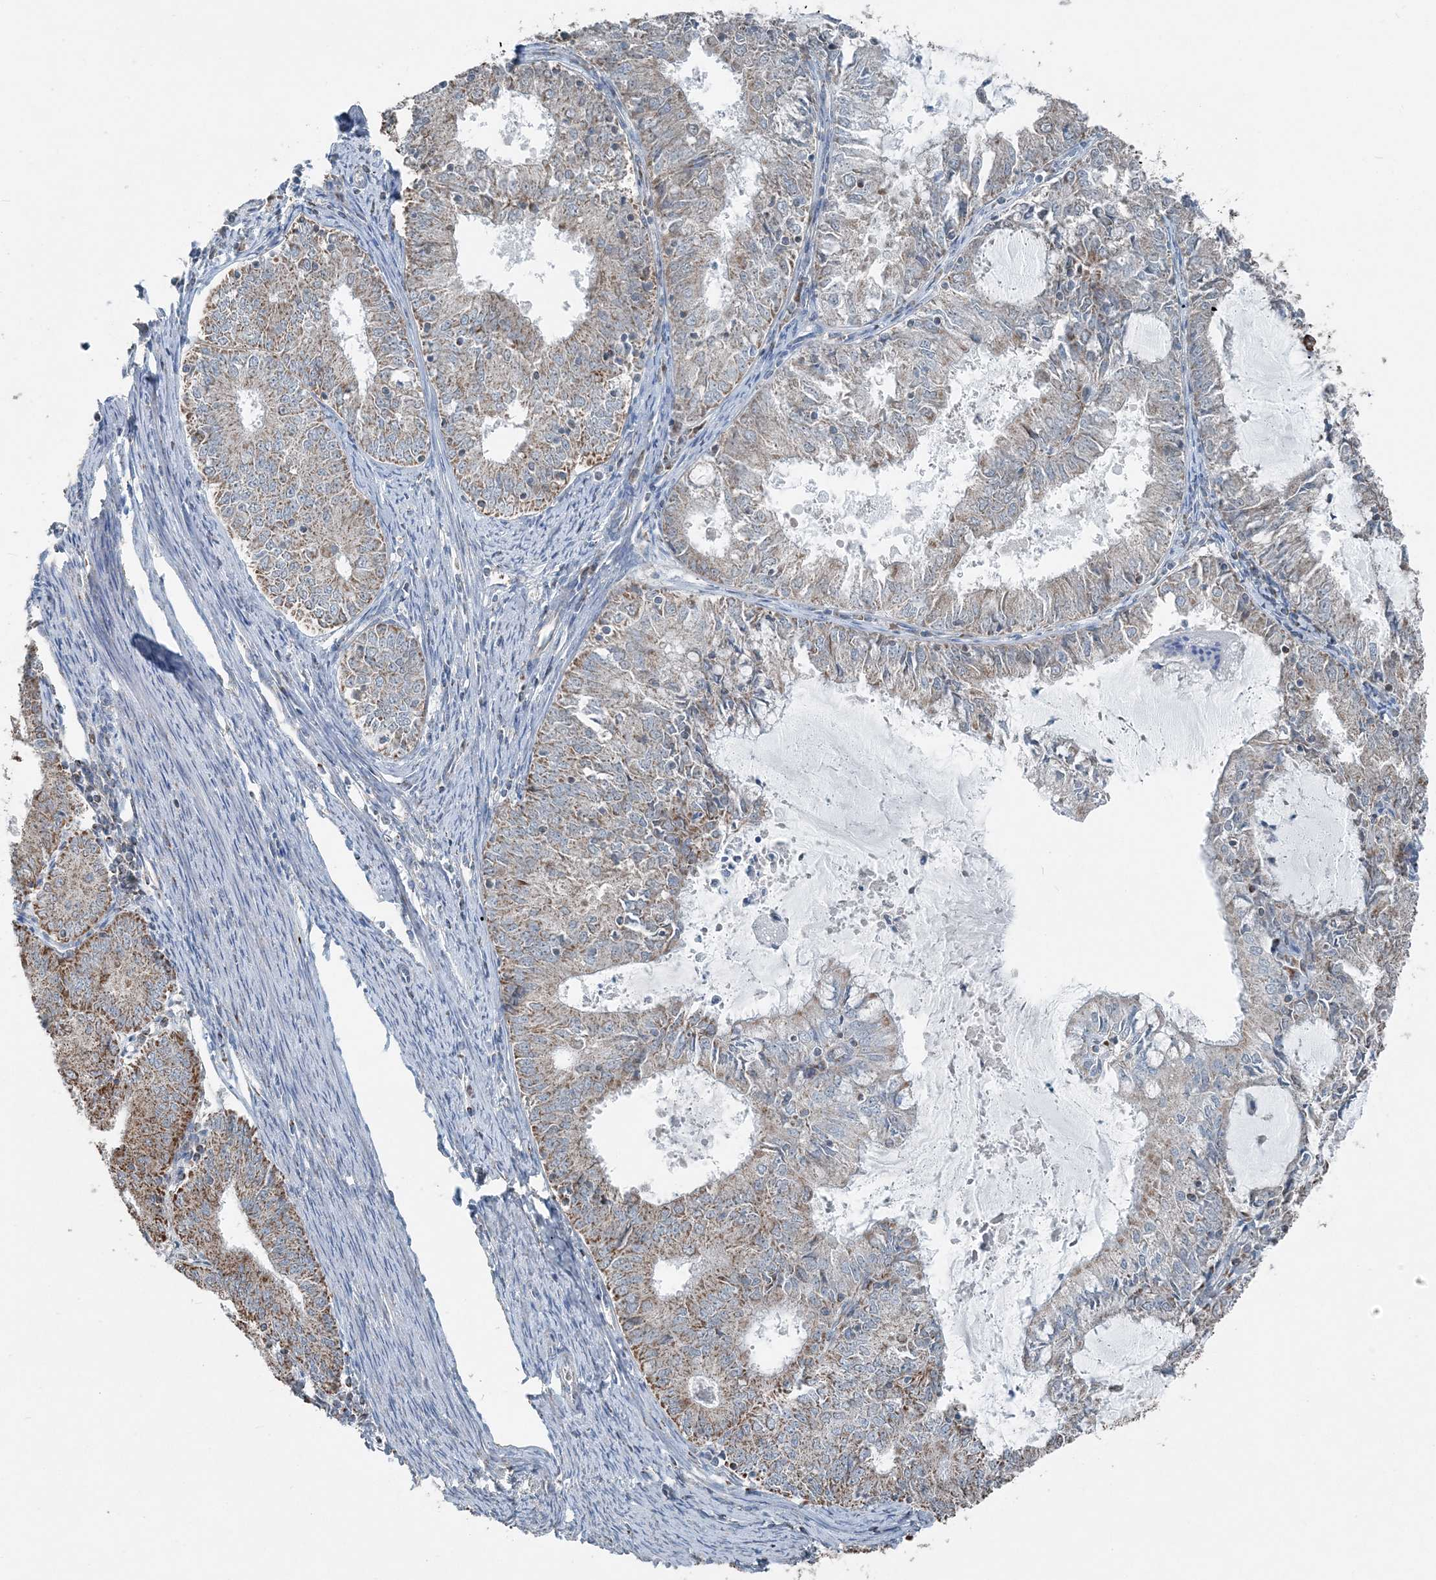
{"staining": {"intensity": "moderate", "quantity": ">75%", "location": "cytoplasmic/membranous"}, "tissue": "endometrial cancer", "cell_type": "Tumor cells", "image_type": "cancer", "snomed": [{"axis": "morphology", "description": "Adenocarcinoma, NOS"}, {"axis": "topography", "description": "Endometrium"}], "caption": "Protein analysis of endometrial cancer tissue demonstrates moderate cytoplasmic/membranous expression in about >75% of tumor cells. (DAB IHC, brown staining for protein, blue staining for nuclei).", "gene": "SUCLG1", "patient": {"sex": "female", "age": 57}}